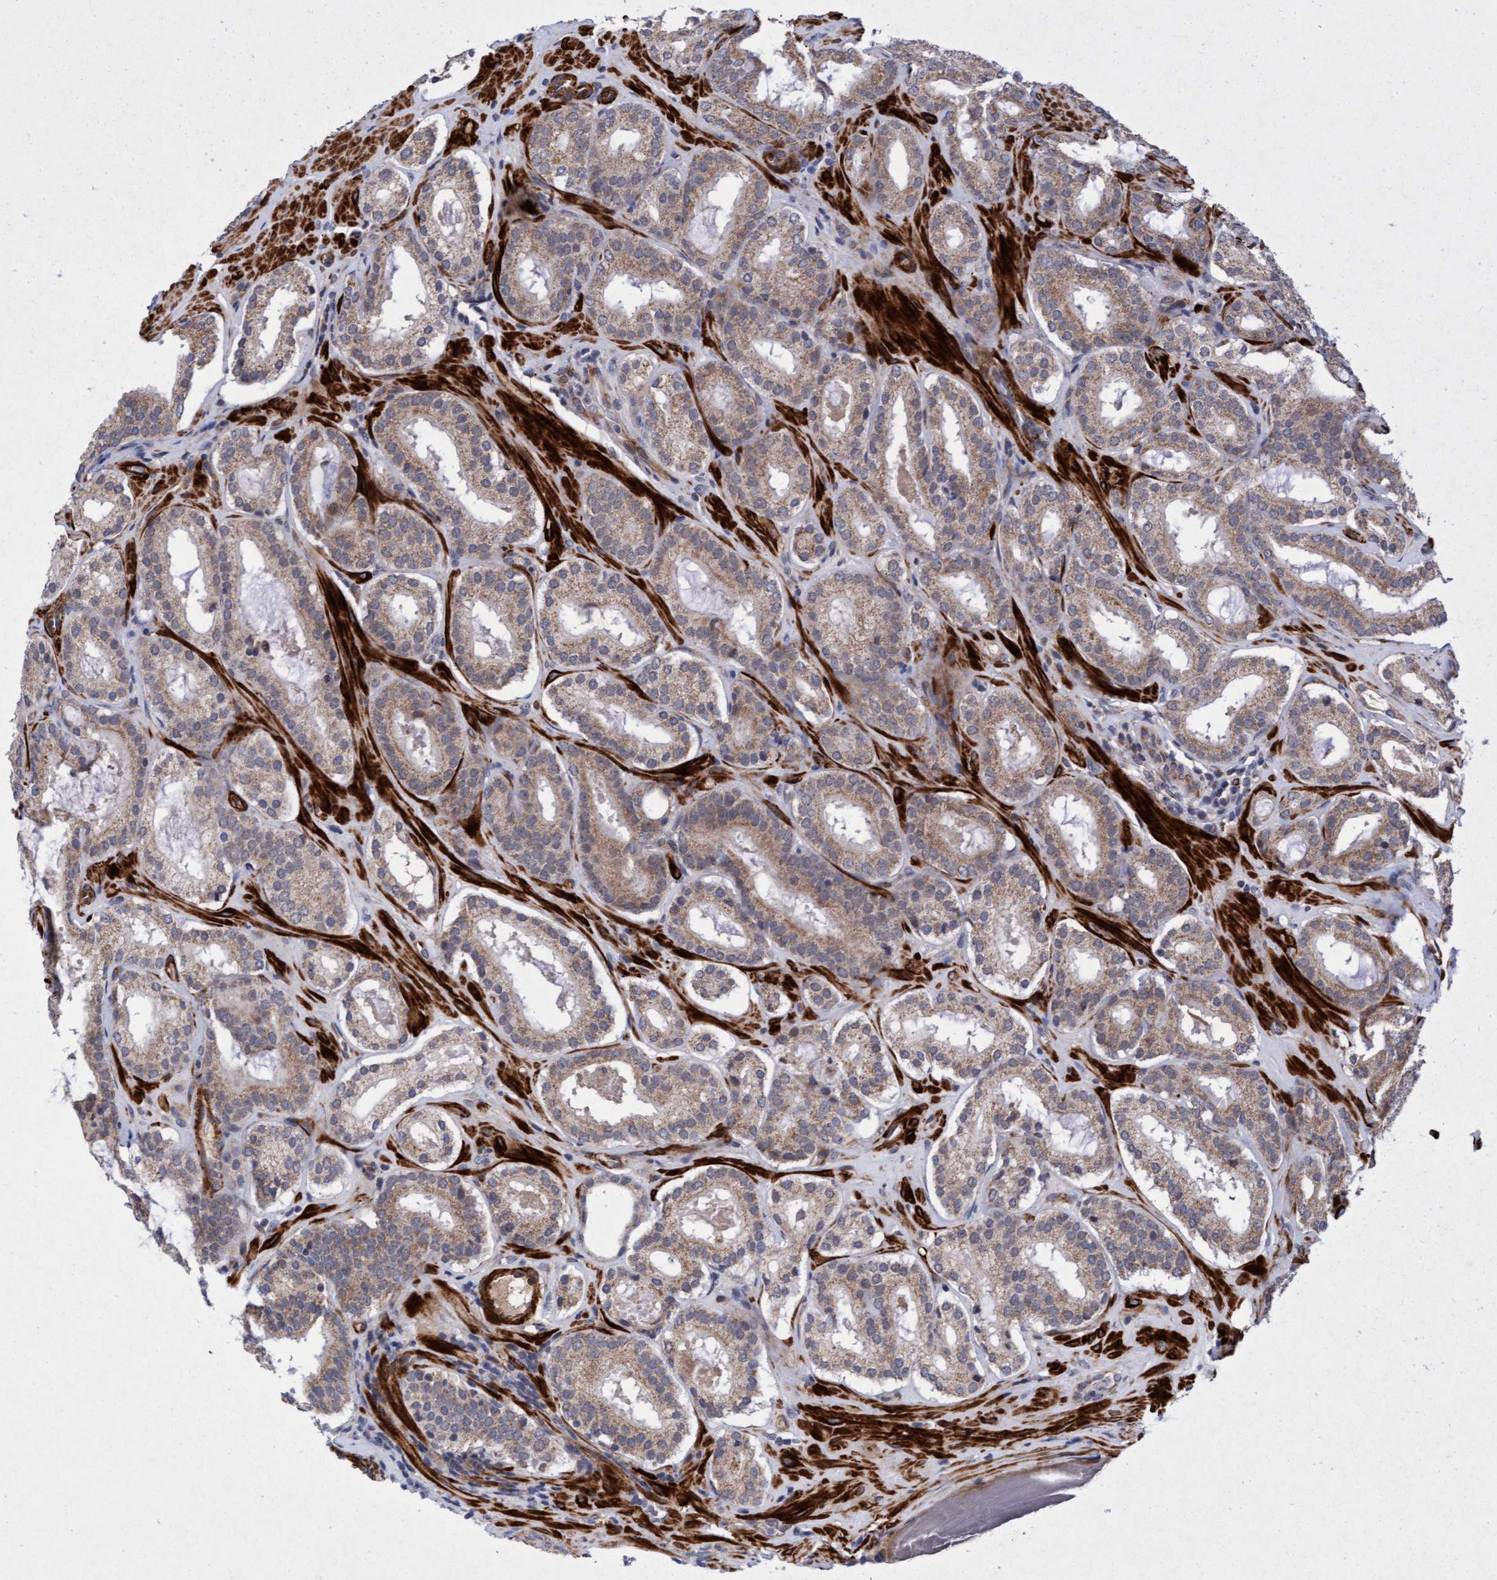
{"staining": {"intensity": "weak", "quantity": ">75%", "location": "cytoplasmic/membranous"}, "tissue": "prostate cancer", "cell_type": "Tumor cells", "image_type": "cancer", "snomed": [{"axis": "morphology", "description": "Adenocarcinoma, Low grade"}, {"axis": "topography", "description": "Prostate"}], "caption": "Immunohistochemical staining of human prostate low-grade adenocarcinoma reveals weak cytoplasmic/membranous protein positivity in approximately >75% of tumor cells.", "gene": "TMEM70", "patient": {"sex": "male", "age": 69}}